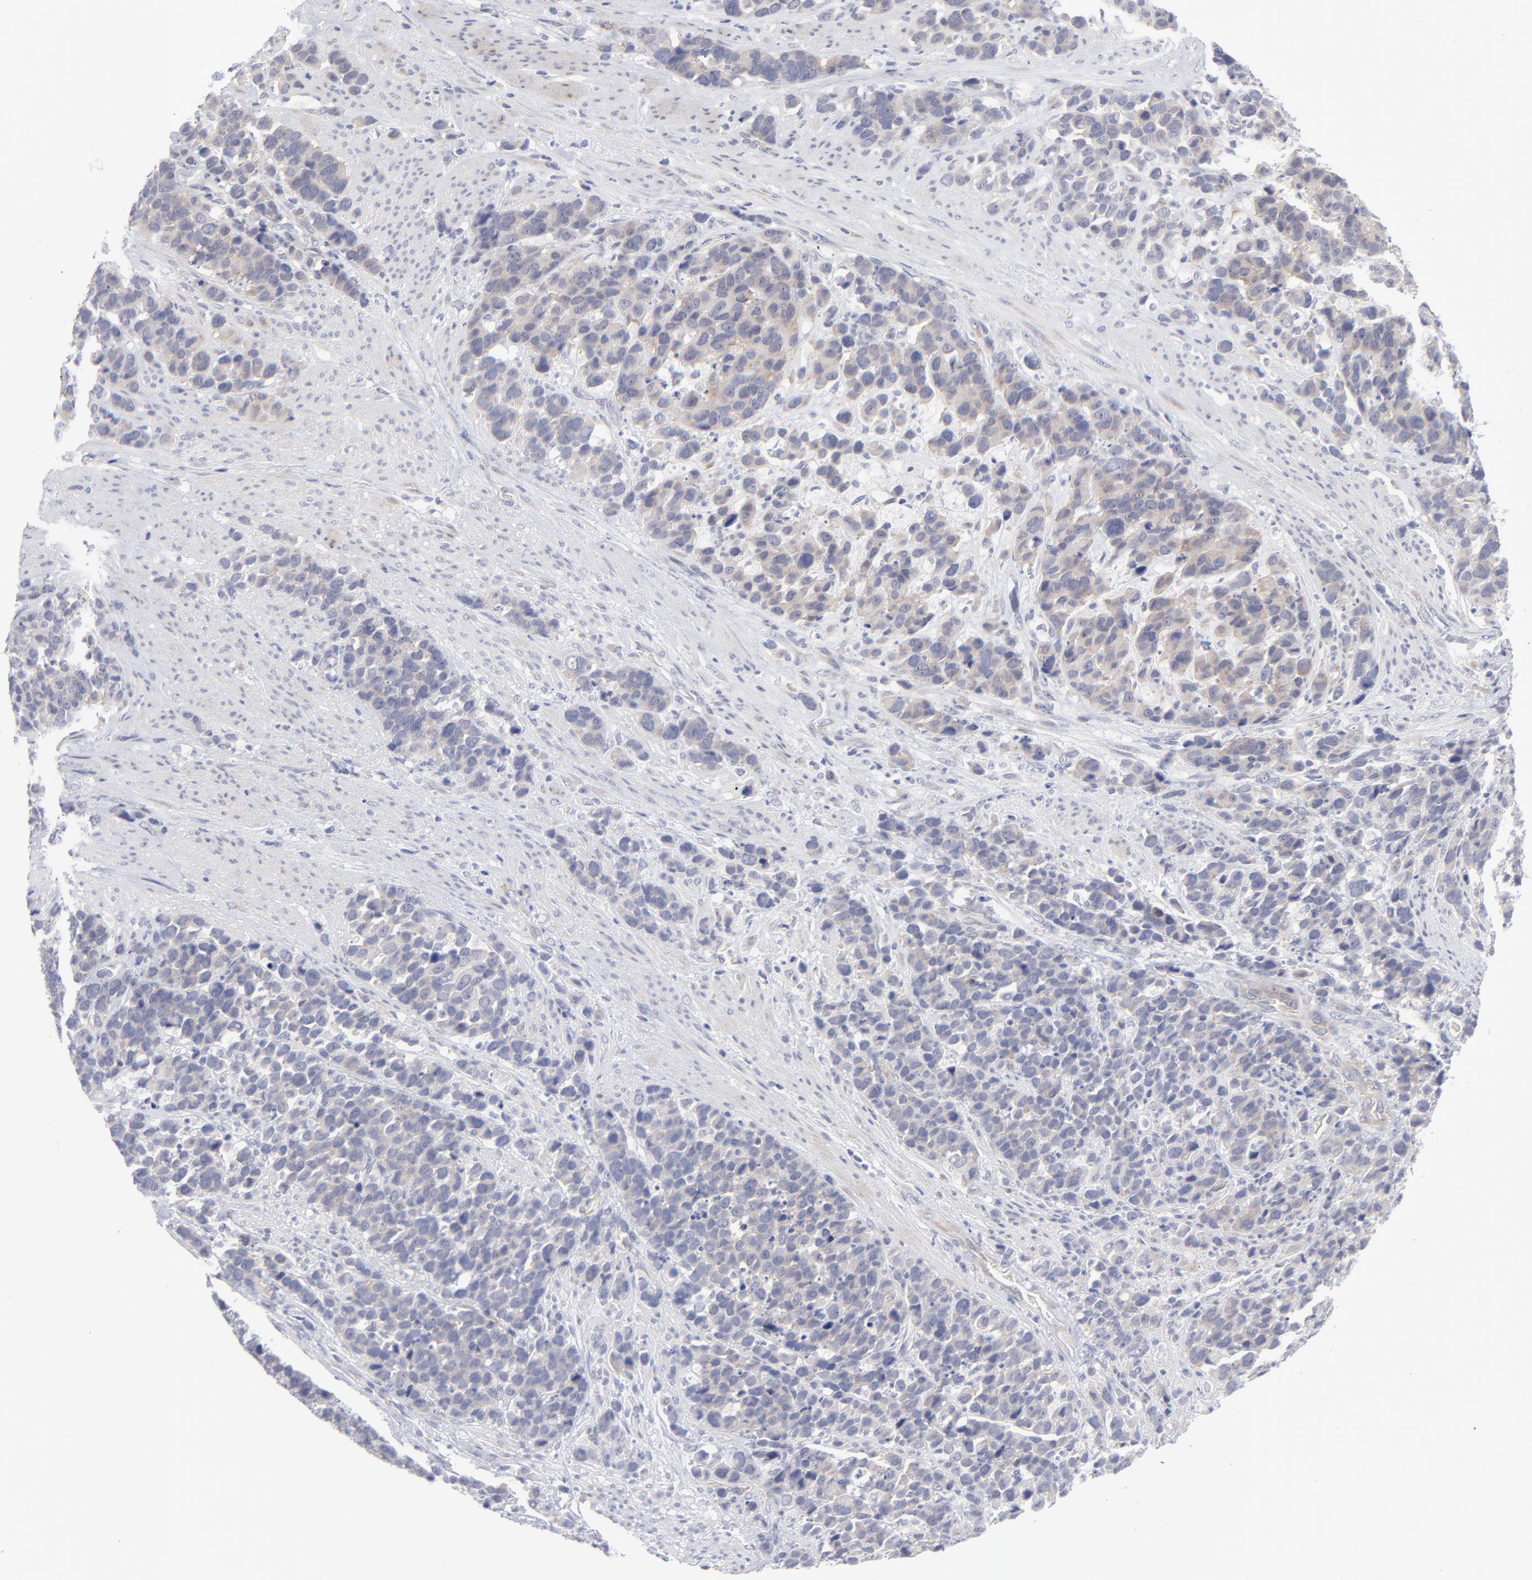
{"staining": {"intensity": "negative", "quantity": "none", "location": "none"}, "tissue": "stomach cancer", "cell_type": "Tumor cells", "image_type": "cancer", "snomed": [{"axis": "morphology", "description": "Adenocarcinoma, NOS"}, {"axis": "topography", "description": "Stomach, upper"}], "caption": "Immunohistochemistry (IHC) of human stomach cancer (adenocarcinoma) displays no staining in tumor cells. Brightfield microscopy of immunohistochemistry stained with DAB (3,3'-diaminobenzidine) (brown) and hematoxylin (blue), captured at high magnification.", "gene": "RPS24", "patient": {"sex": "male", "age": 71}}